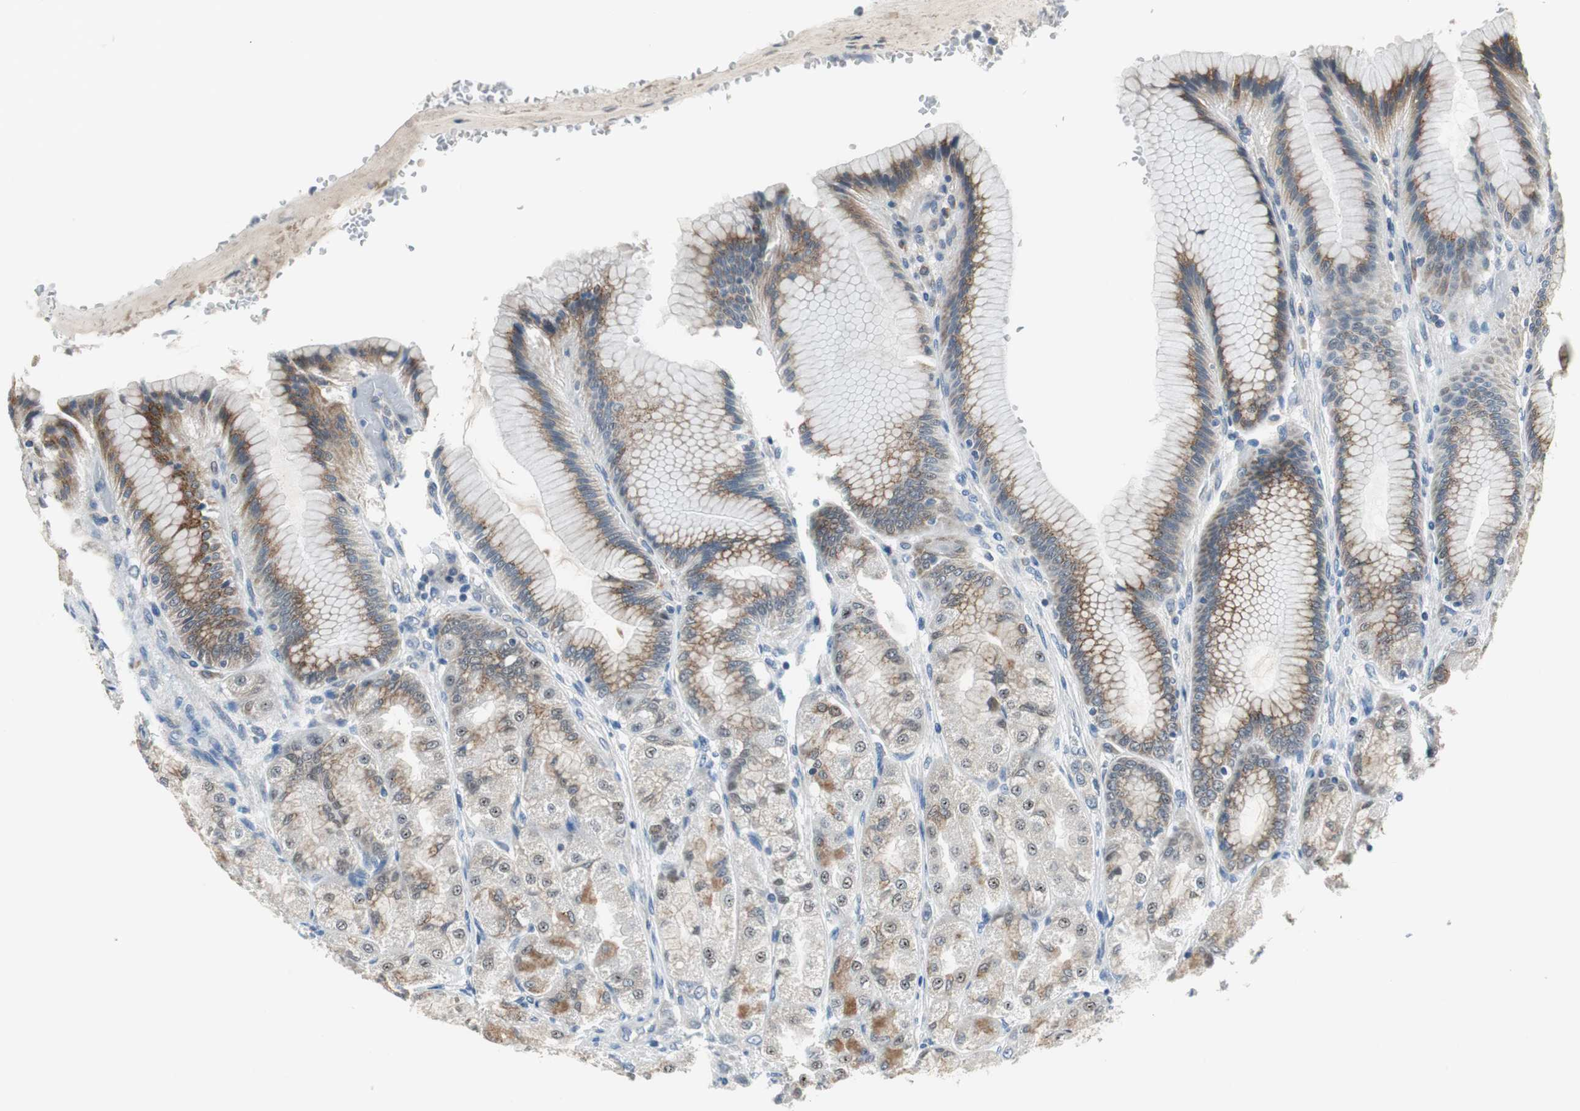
{"staining": {"intensity": "moderate", "quantity": "25%-75%", "location": "cytoplasmic/membranous"}, "tissue": "stomach", "cell_type": "Glandular cells", "image_type": "normal", "snomed": [{"axis": "morphology", "description": "Normal tissue, NOS"}, {"axis": "morphology", "description": "Adenocarcinoma, NOS"}, {"axis": "topography", "description": "Stomach"}, {"axis": "topography", "description": "Stomach, lower"}], "caption": "Immunohistochemistry (IHC) image of normal stomach: human stomach stained using IHC exhibits medium levels of moderate protein expression localized specifically in the cytoplasmic/membranous of glandular cells, appearing as a cytoplasmic/membranous brown color.", "gene": "PLAA", "patient": {"sex": "female", "age": 65}}